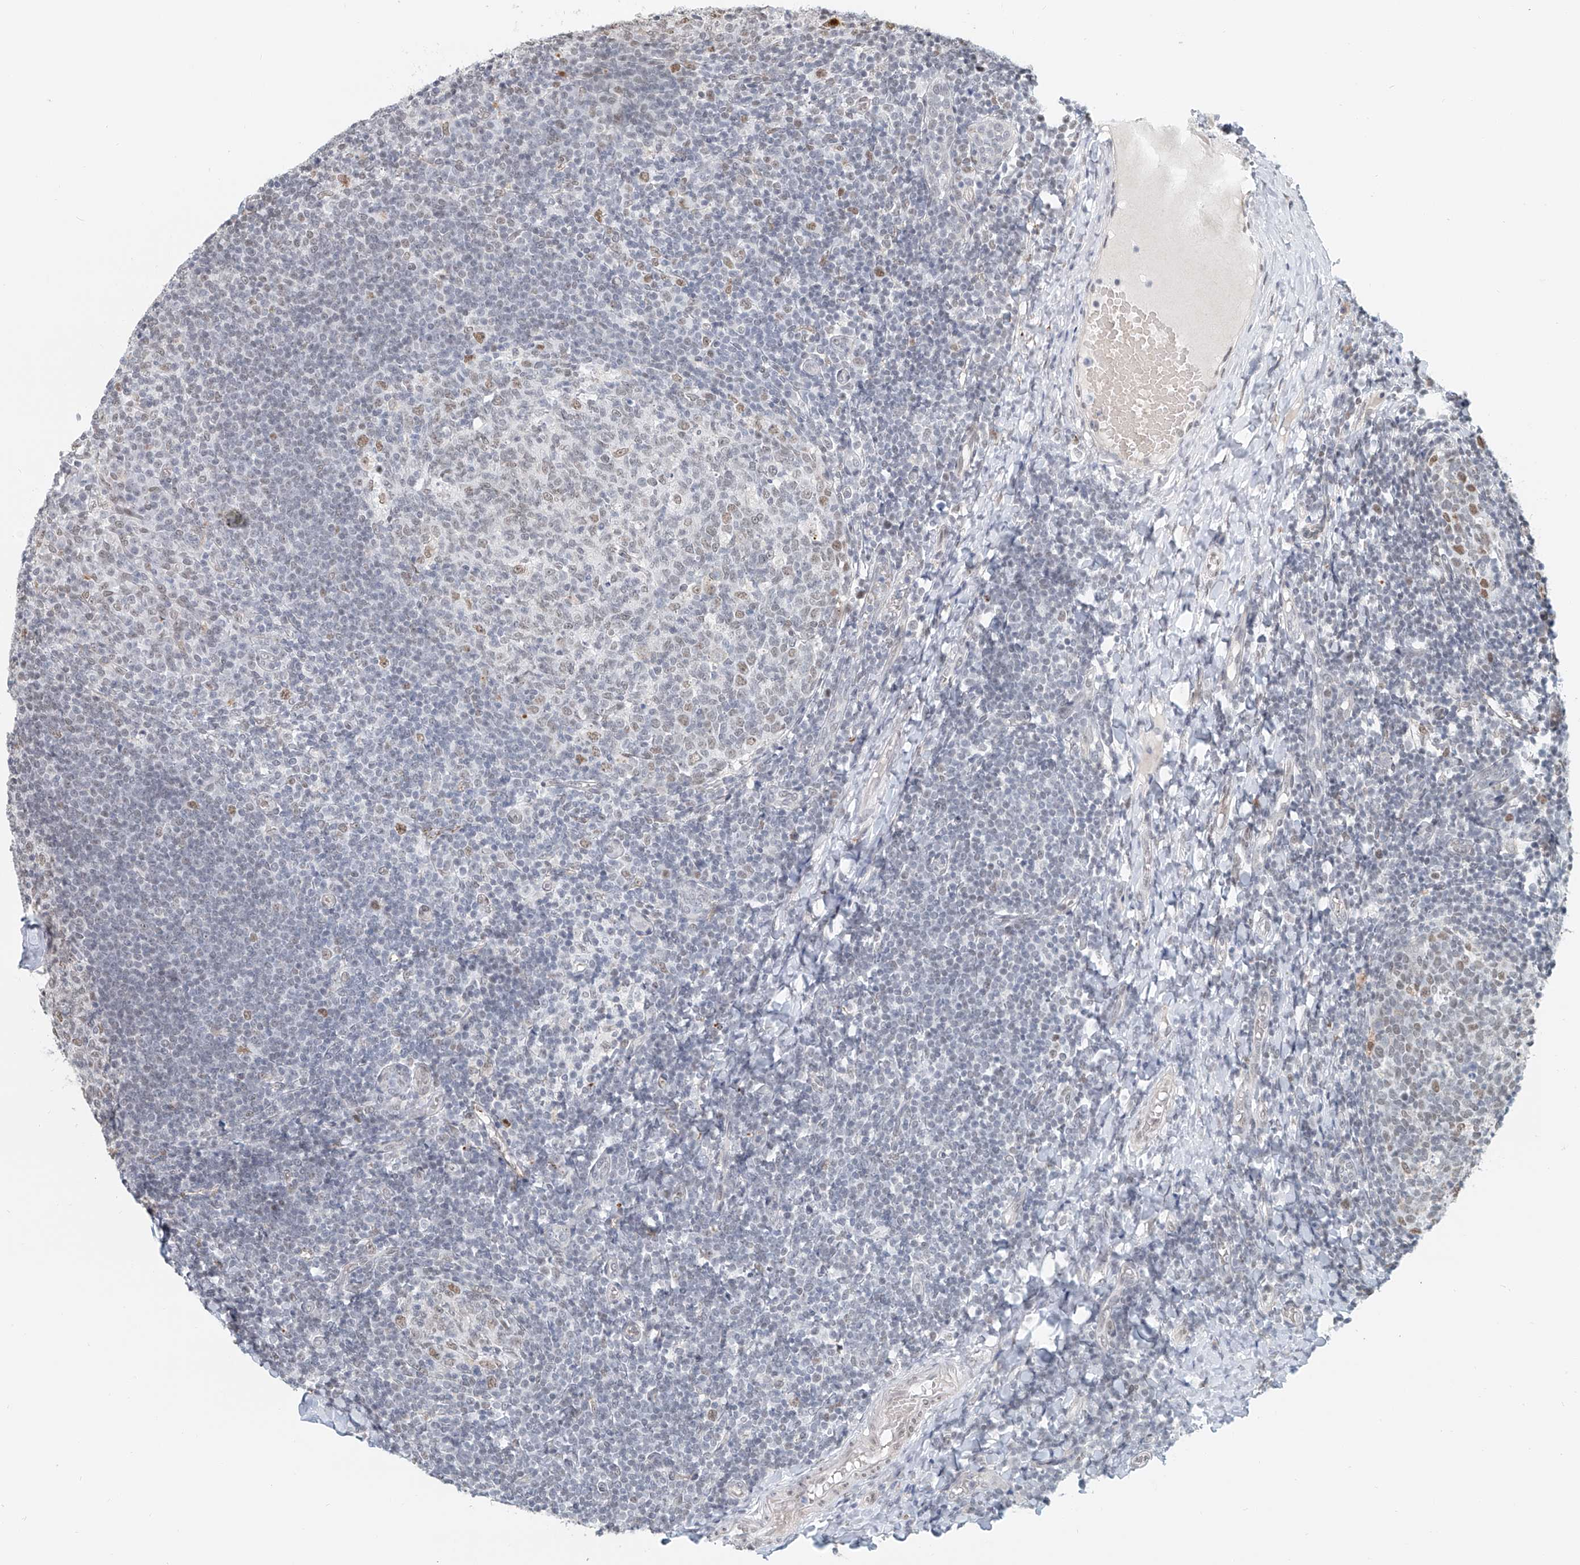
{"staining": {"intensity": "weak", "quantity": "<25%", "location": "nuclear"}, "tissue": "tonsil", "cell_type": "Germinal center cells", "image_type": "normal", "snomed": [{"axis": "morphology", "description": "Normal tissue, NOS"}, {"axis": "topography", "description": "Tonsil"}], "caption": "This is a histopathology image of IHC staining of benign tonsil, which shows no staining in germinal center cells. The staining was performed using DAB (3,3'-diaminobenzidine) to visualize the protein expression in brown, while the nuclei were stained in blue with hematoxylin (Magnification: 20x).", "gene": "SASH1", "patient": {"sex": "female", "age": 19}}